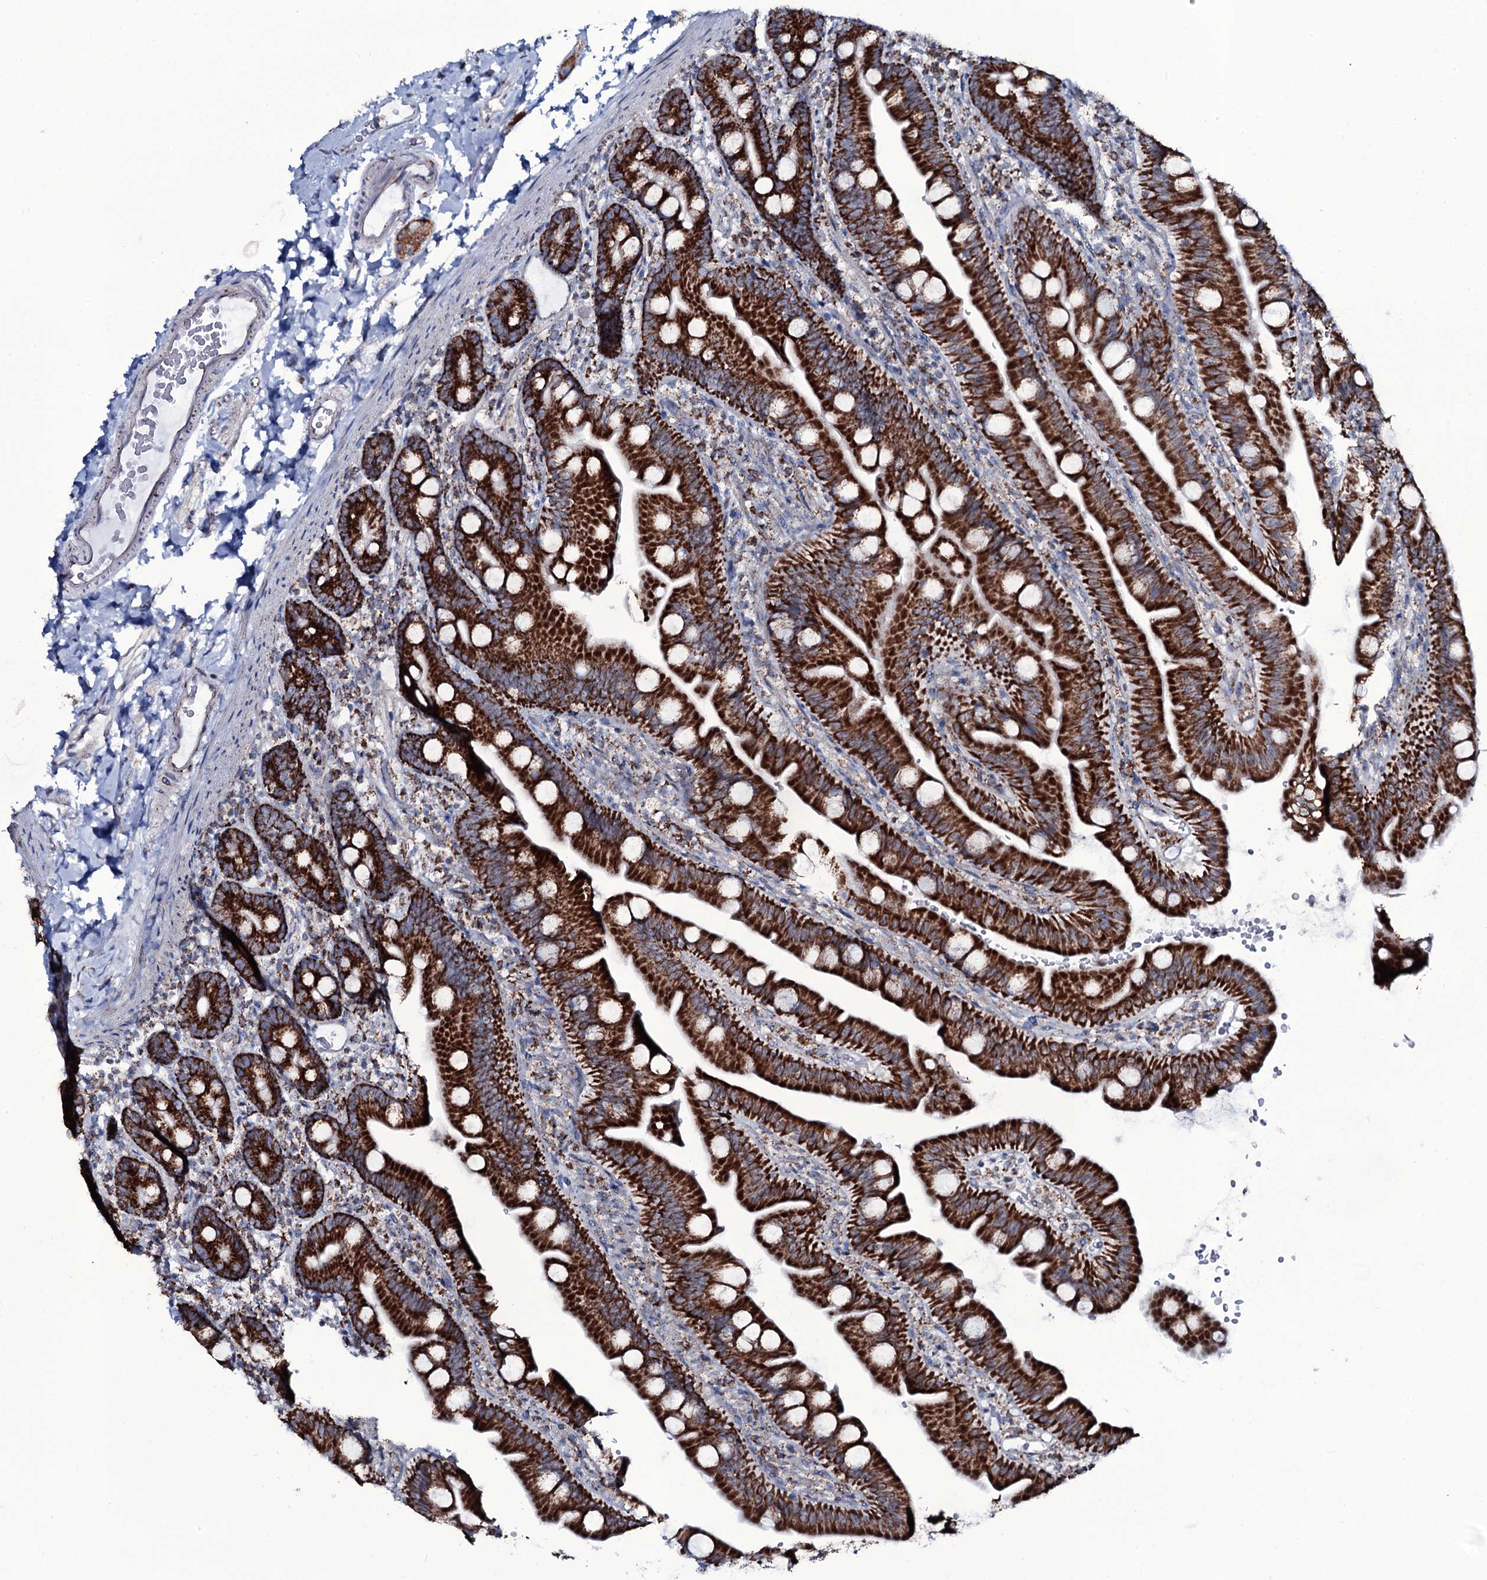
{"staining": {"intensity": "strong", "quantity": ">75%", "location": "cytoplasmic/membranous"}, "tissue": "small intestine", "cell_type": "Glandular cells", "image_type": "normal", "snomed": [{"axis": "morphology", "description": "Normal tissue, NOS"}, {"axis": "topography", "description": "Small intestine"}], "caption": "This histopathology image exhibits IHC staining of normal small intestine, with high strong cytoplasmic/membranous expression in about >75% of glandular cells.", "gene": "MRPS35", "patient": {"sex": "female", "age": 68}}